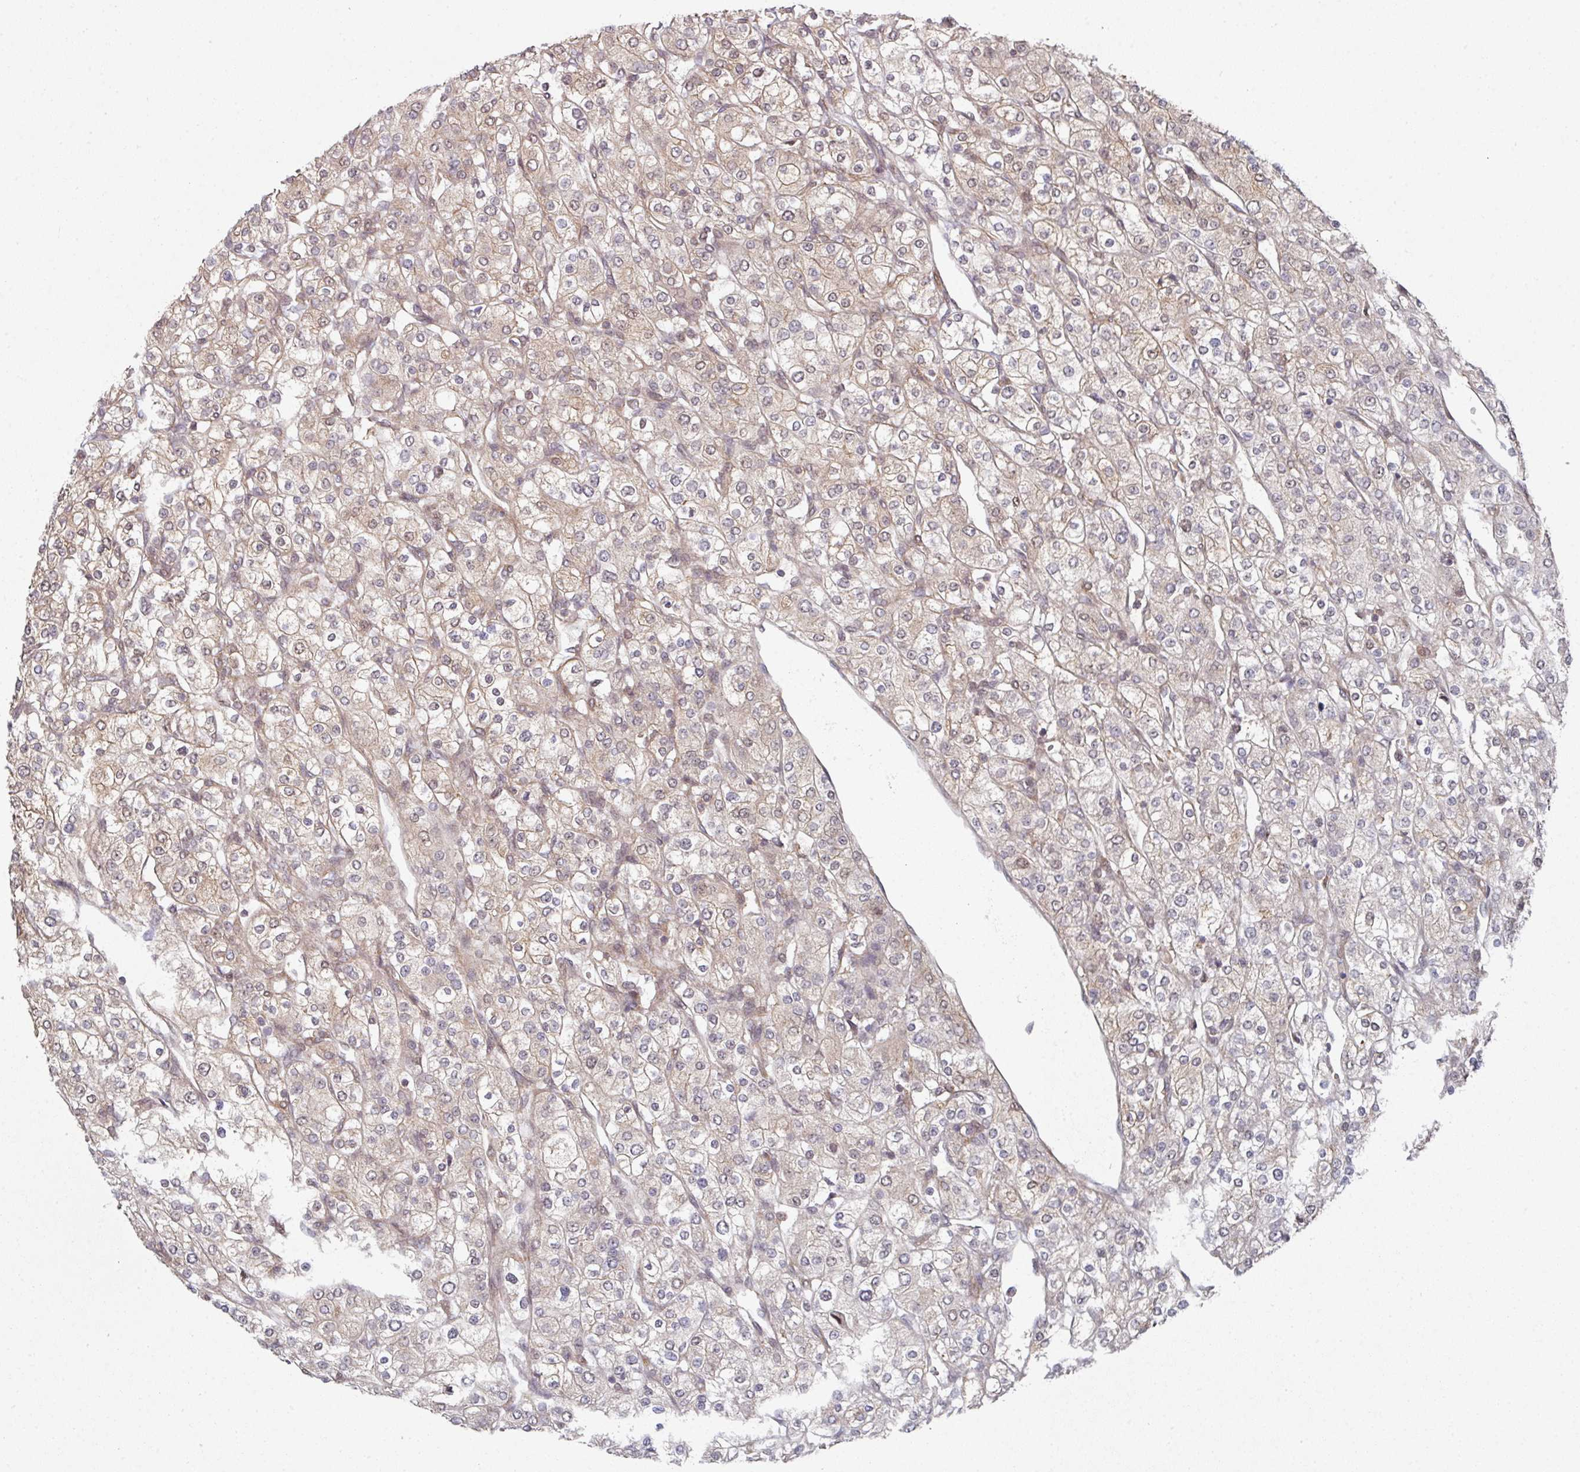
{"staining": {"intensity": "weak", "quantity": "25%-75%", "location": "cytoplasmic/membranous"}, "tissue": "renal cancer", "cell_type": "Tumor cells", "image_type": "cancer", "snomed": [{"axis": "morphology", "description": "Adenocarcinoma, NOS"}, {"axis": "topography", "description": "Kidney"}], "caption": "Weak cytoplasmic/membranous protein expression is appreciated in about 25%-75% of tumor cells in renal adenocarcinoma.", "gene": "PSME3IP1", "patient": {"sex": "male", "age": 80}}